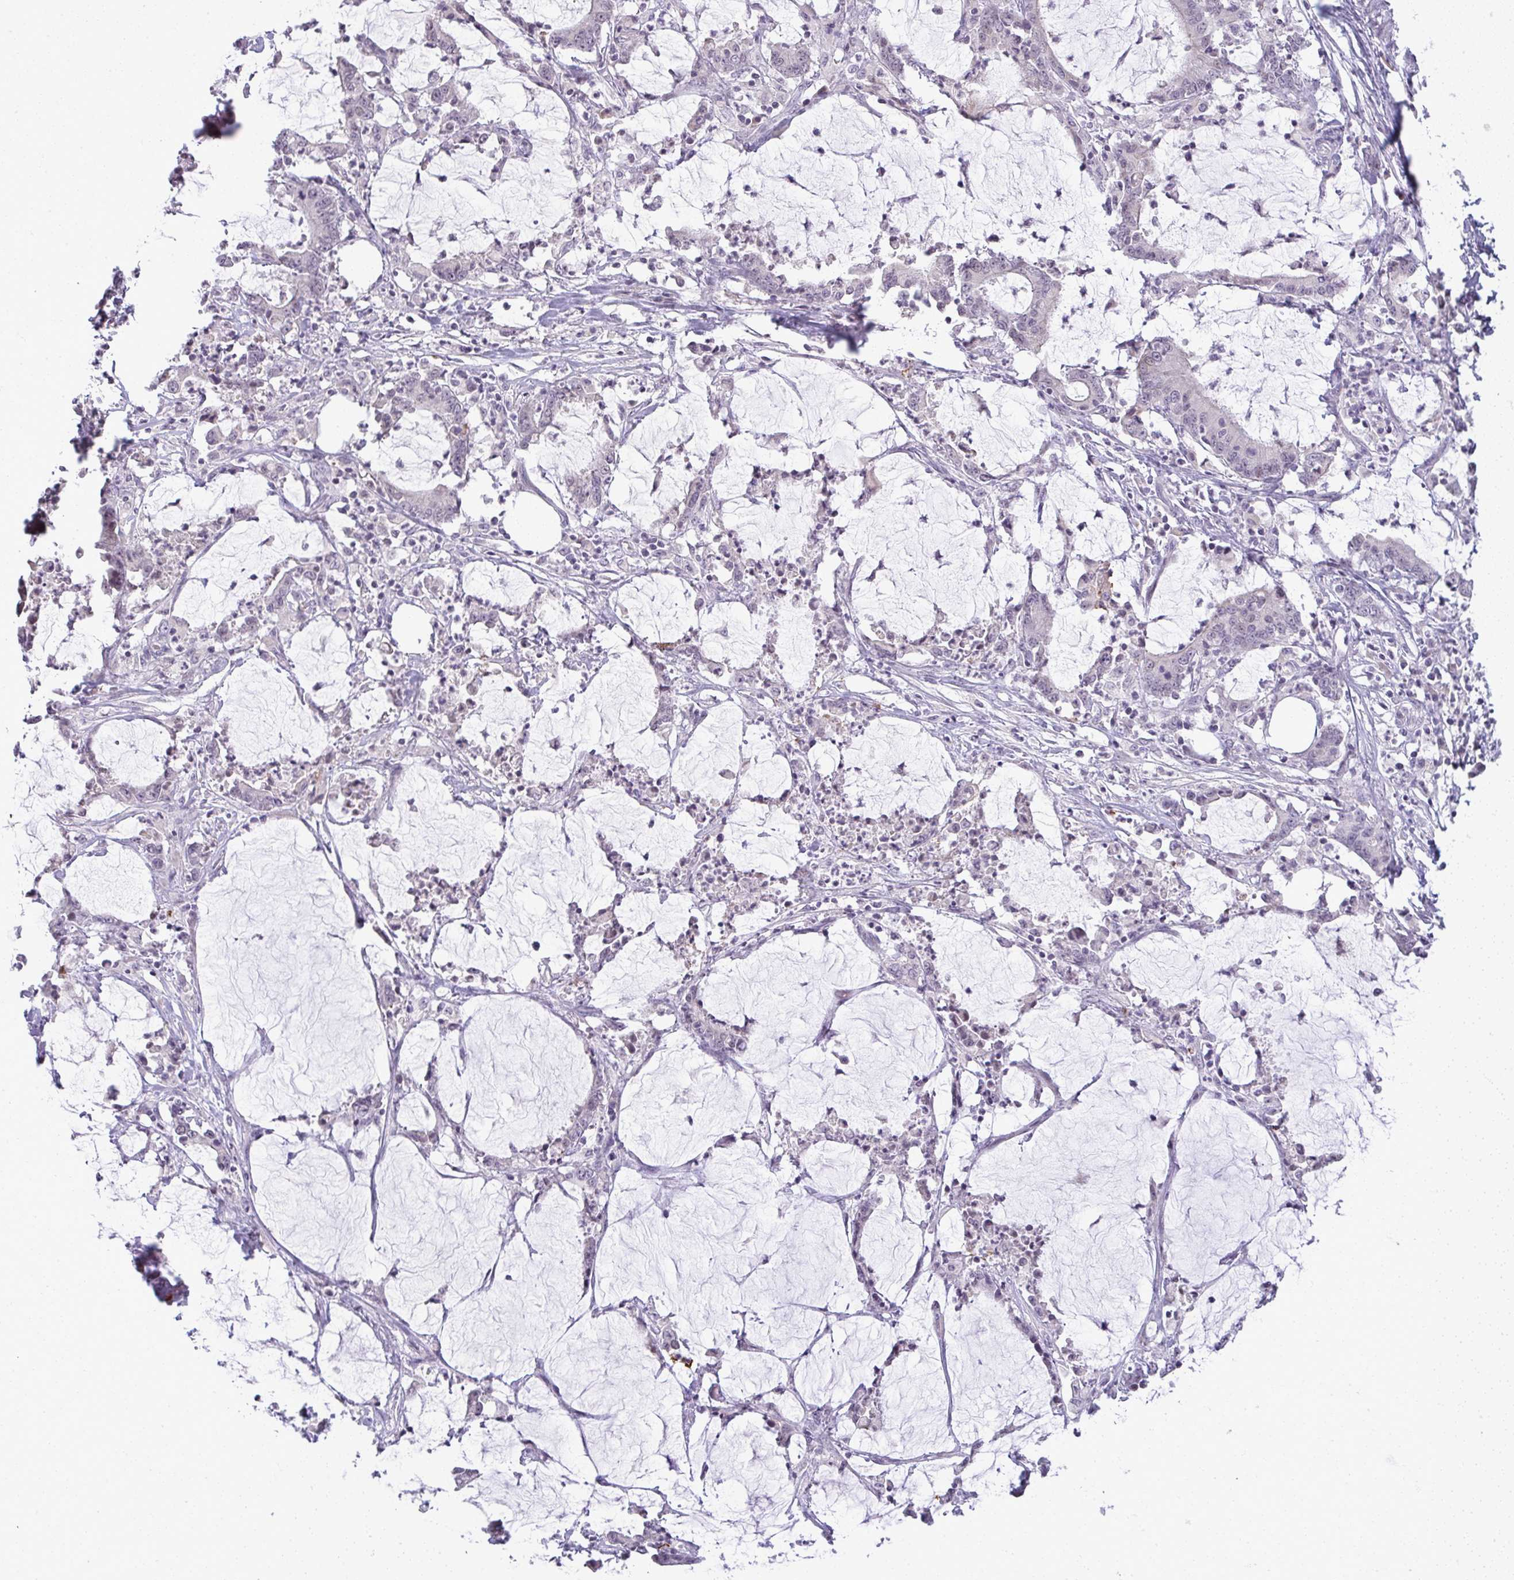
{"staining": {"intensity": "negative", "quantity": "none", "location": "none"}, "tissue": "stomach cancer", "cell_type": "Tumor cells", "image_type": "cancer", "snomed": [{"axis": "morphology", "description": "Adenocarcinoma, NOS"}, {"axis": "topography", "description": "Stomach, upper"}], "caption": "Immunohistochemistry image of human adenocarcinoma (stomach) stained for a protein (brown), which demonstrates no positivity in tumor cells.", "gene": "CACNA1S", "patient": {"sex": "male", "age": 68}}